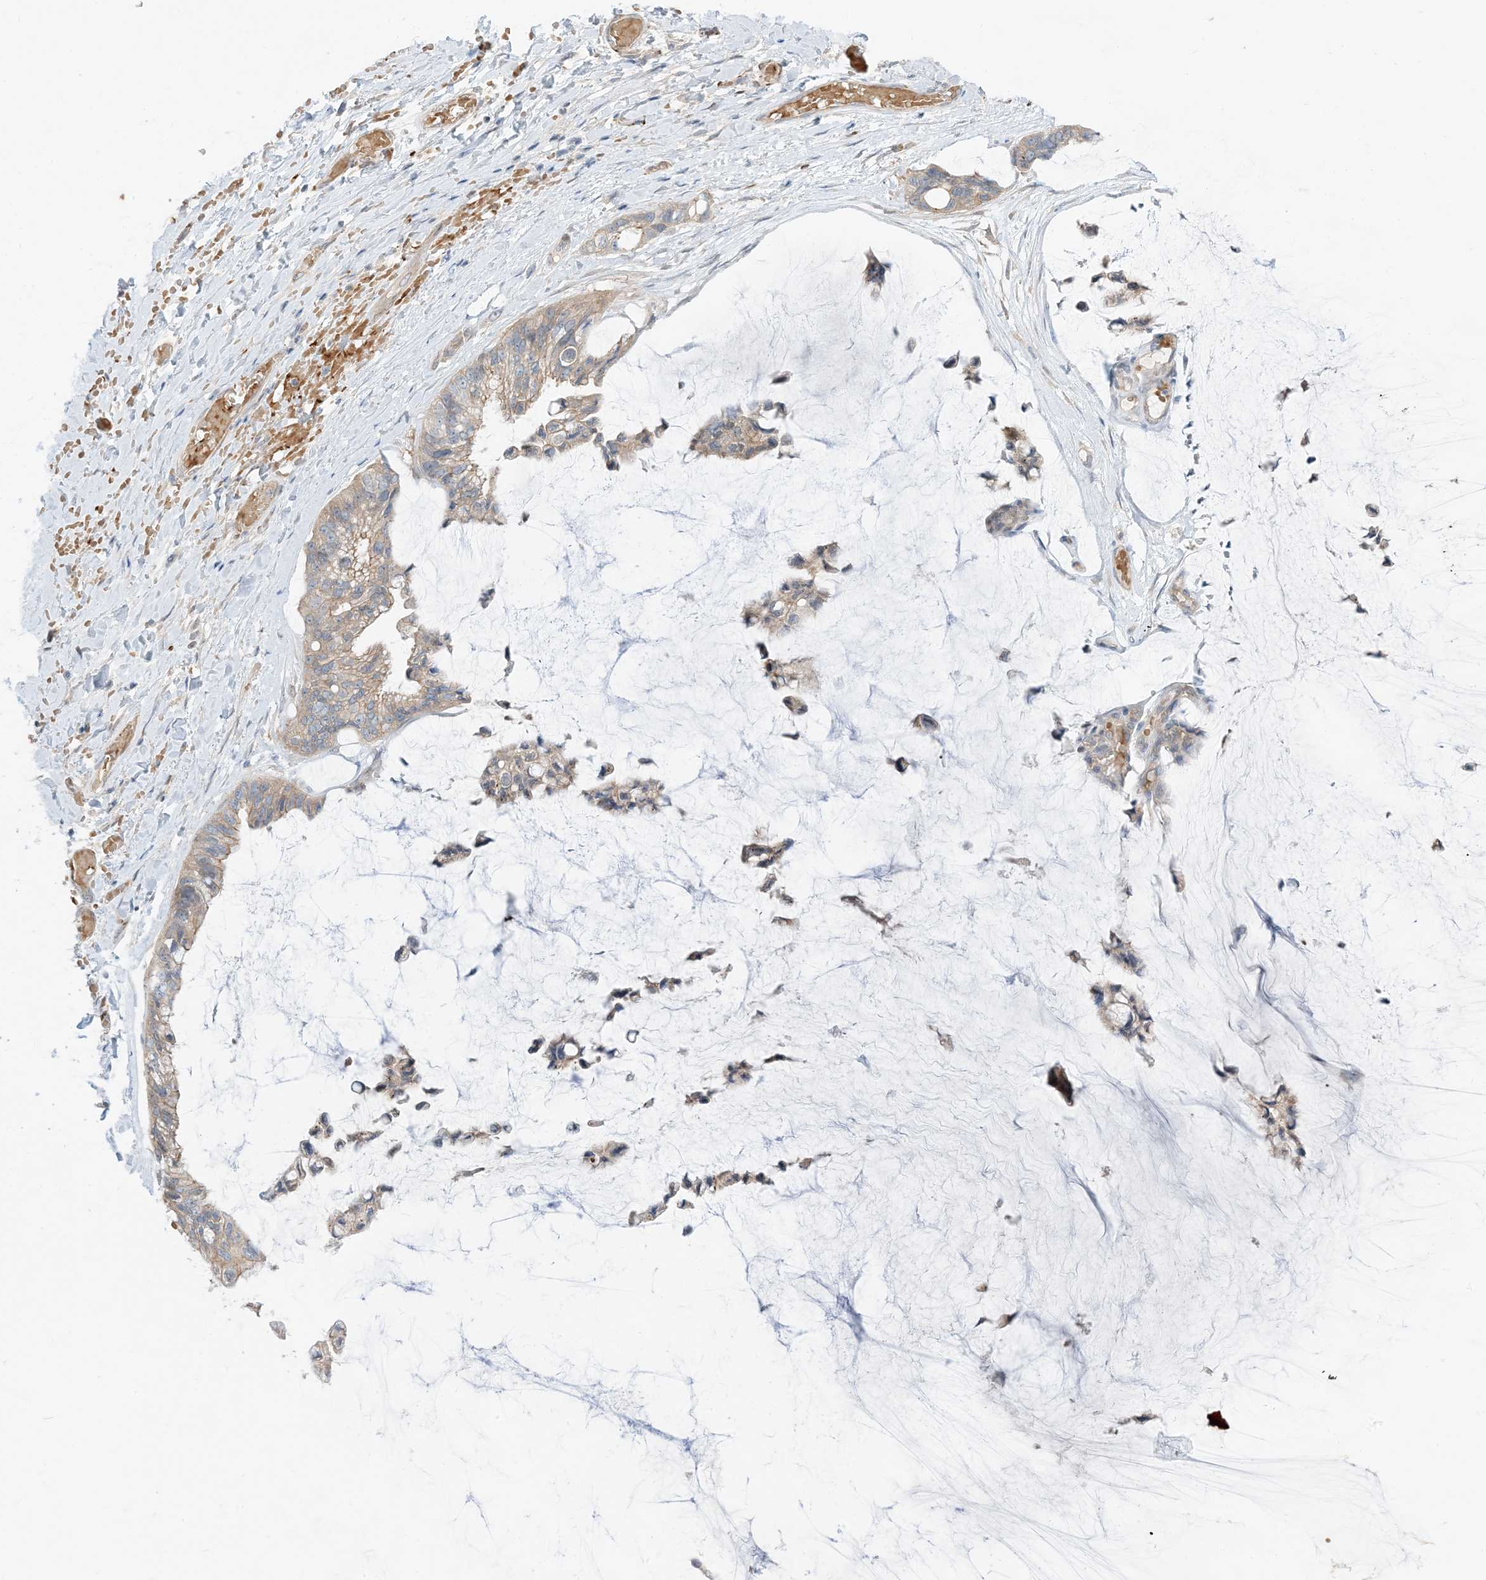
{"staining": {"intensity": "negative", "quantity": "none", "location": "none"}, "tissue": "ovarian cancer", "cell_type": "Tumor cells", "image_type": "cancer", "snomed": [{"axis": "morphology", "description": "Cystadenocarcinoma, mucinous, NOS"}, {"axis": "topography", "description": "Ovary"}], "caption": "Immunohistochemistry histopathology image of ovarian cancer (mucinous cystadenocarcinoma) stained for a protein (brown), which reveals no expression in tumor cells. Brightfield microscopy of immunohistochemistry (IHC) stained with DAB (brown) and hematoxylin (blue), captured at high magnification.", "gene": "RIN1", "patient": {"sex": "female", "age": 39}}